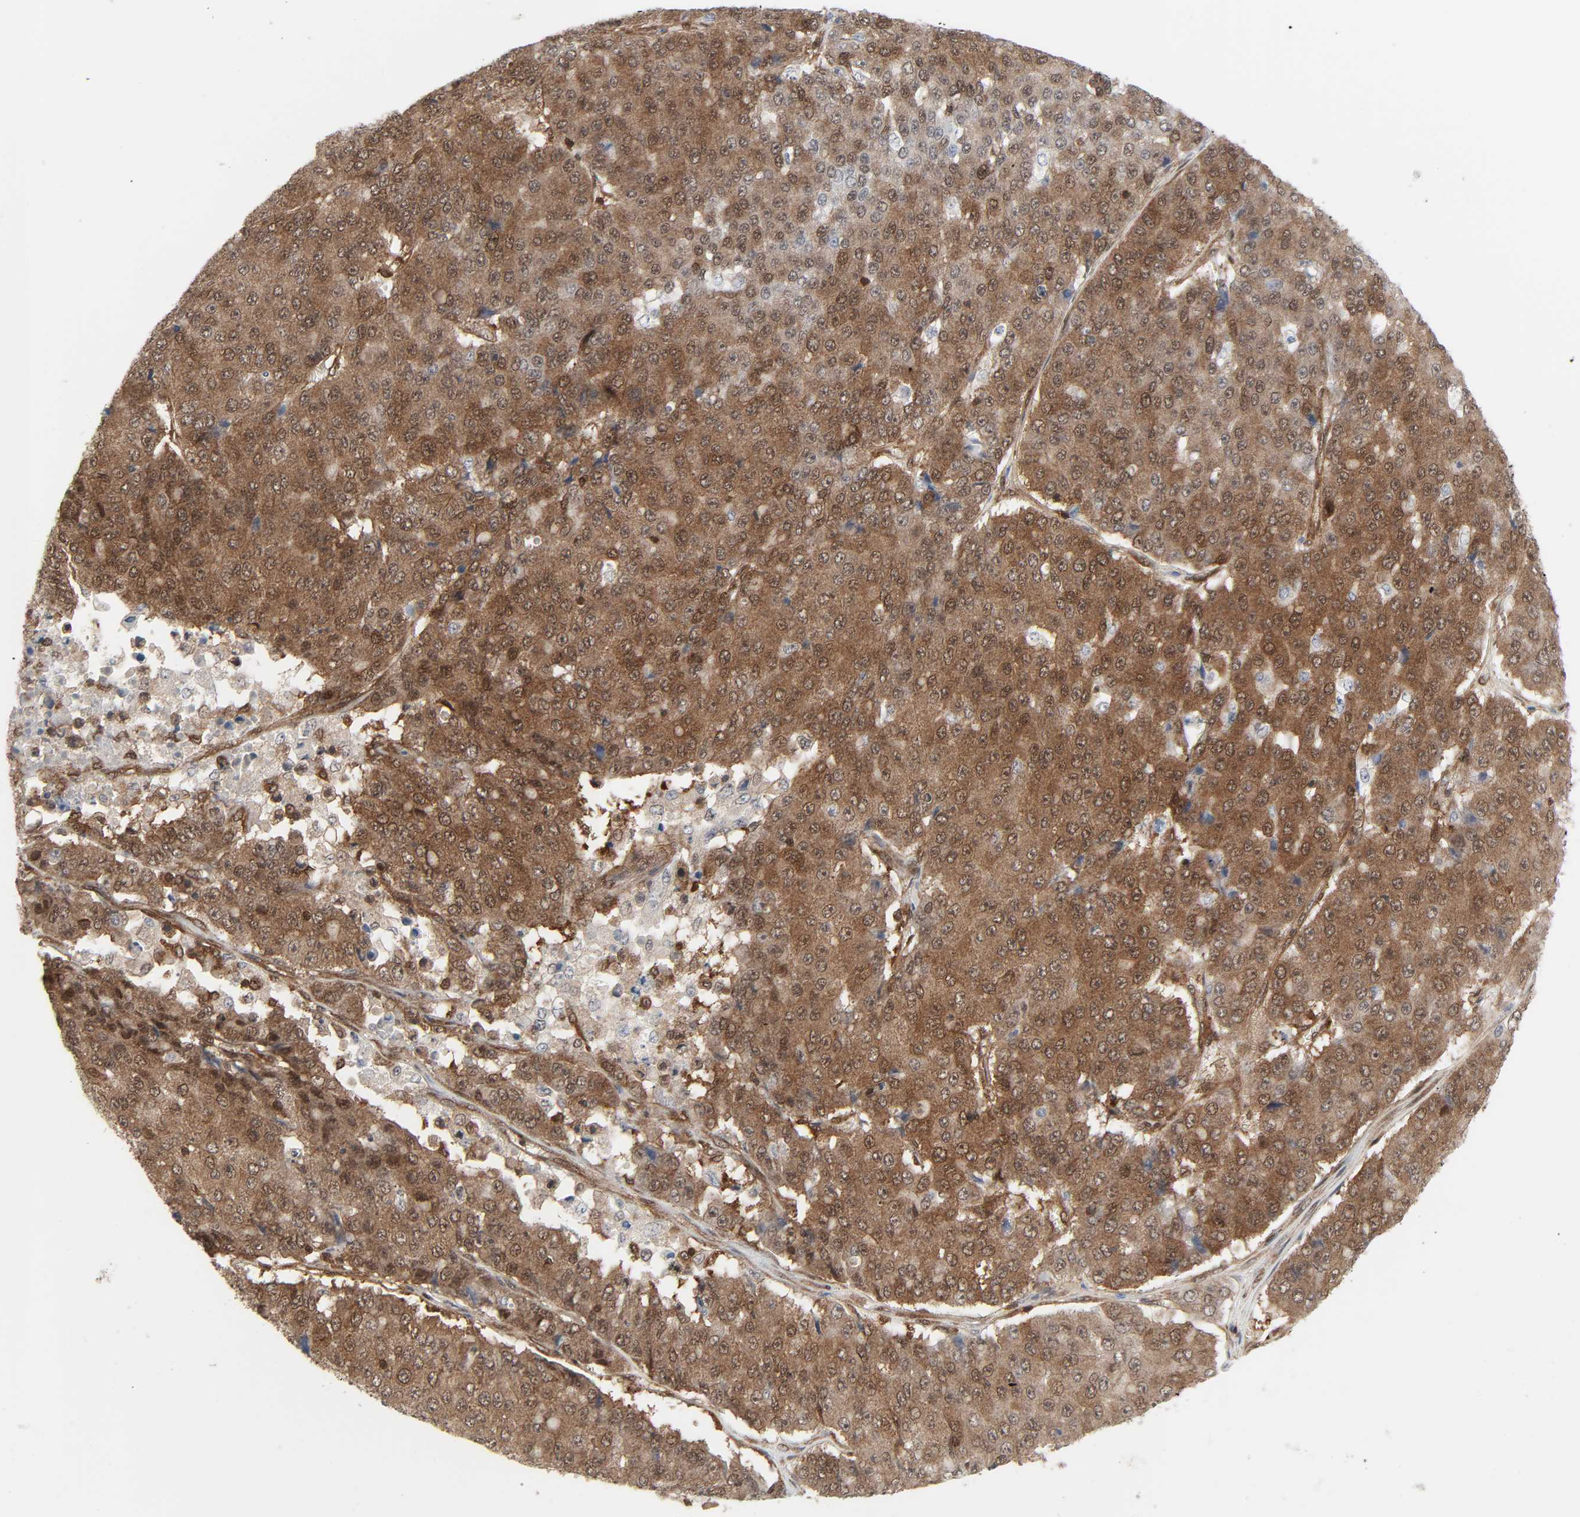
{"staining": {"intensity": "moderate", "quantity": ">75%", "location": "cytoplasmic/membranous,nuclear"}, "tissue": "pancreatic cancer", "cell_type": "Tumor cells", "image_type": "cancer", "snomed": [{"axis": "morphology", "description": "Adenocarcinoma, NOS"}, {"axis": "topography", "description": "Pancreas"}], "caption": "There is medium levels of moderate cytoplasmic/membranous and nuclear staining in tumor cells of adenocarcinoma (pancreatic), as demonstrated by immunohistochemical staining (brown color).", "gene": "GSK3A", "patient": {"sex": "male", "age": 50}}